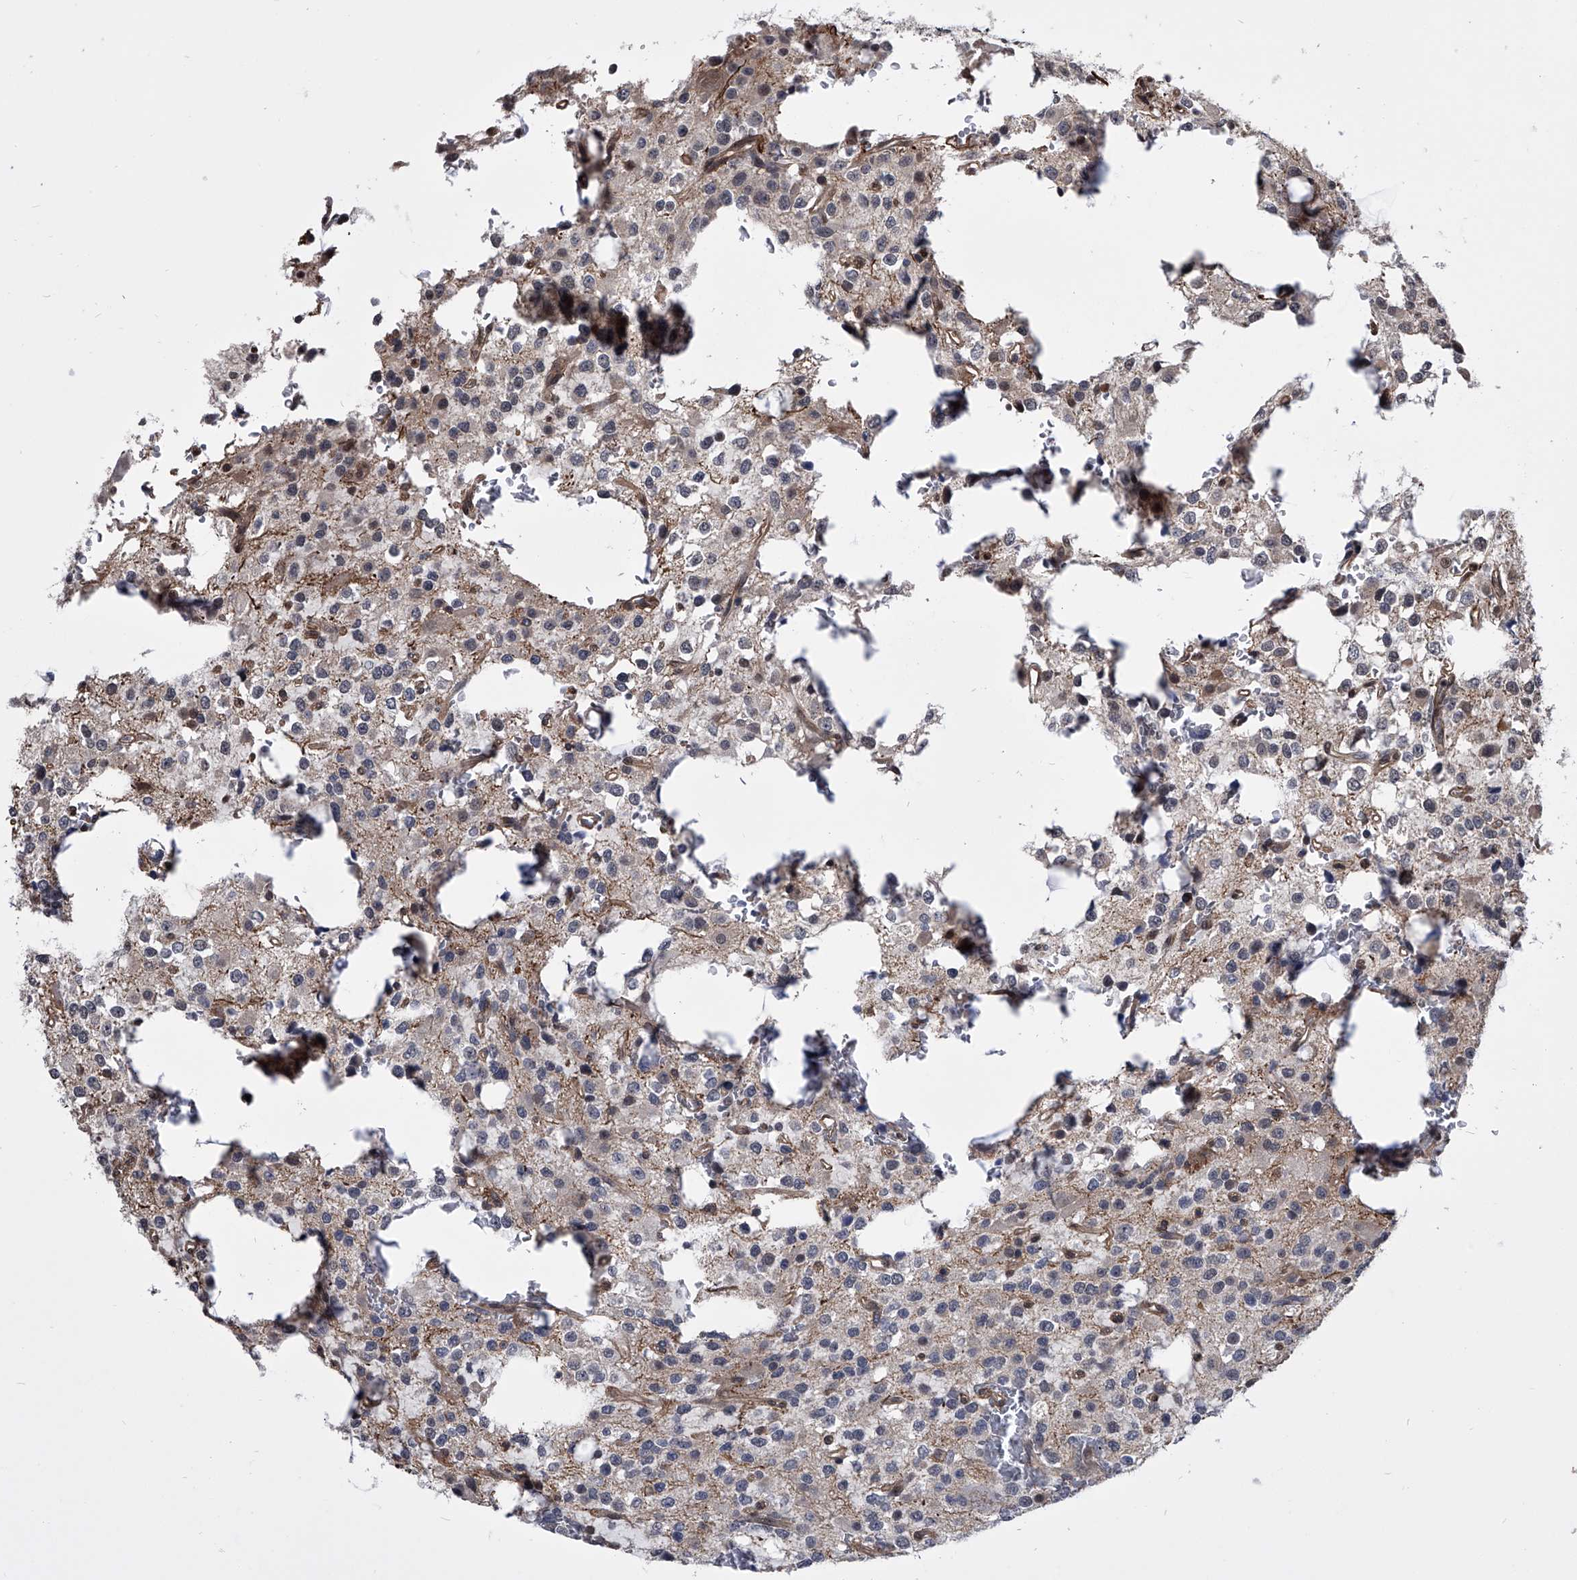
{"staining": {"intensity": "negative", "quantity": "none", "location": "none"}, "tissue": "glioma", "cell_type": "Tumor cells", "image_type": "cancer", "snomed": [{"axis": "morphology", "description": "Glioma, malignant, High grade"}, {"axis": "topography", "description": "Brain"}], "caption": "A high-resolution image shows IHC staining of glioma, which displays no significant expression in tumor cells.", "gene": "ZNF76", "patient": {"sex": "female", "age": 62}}